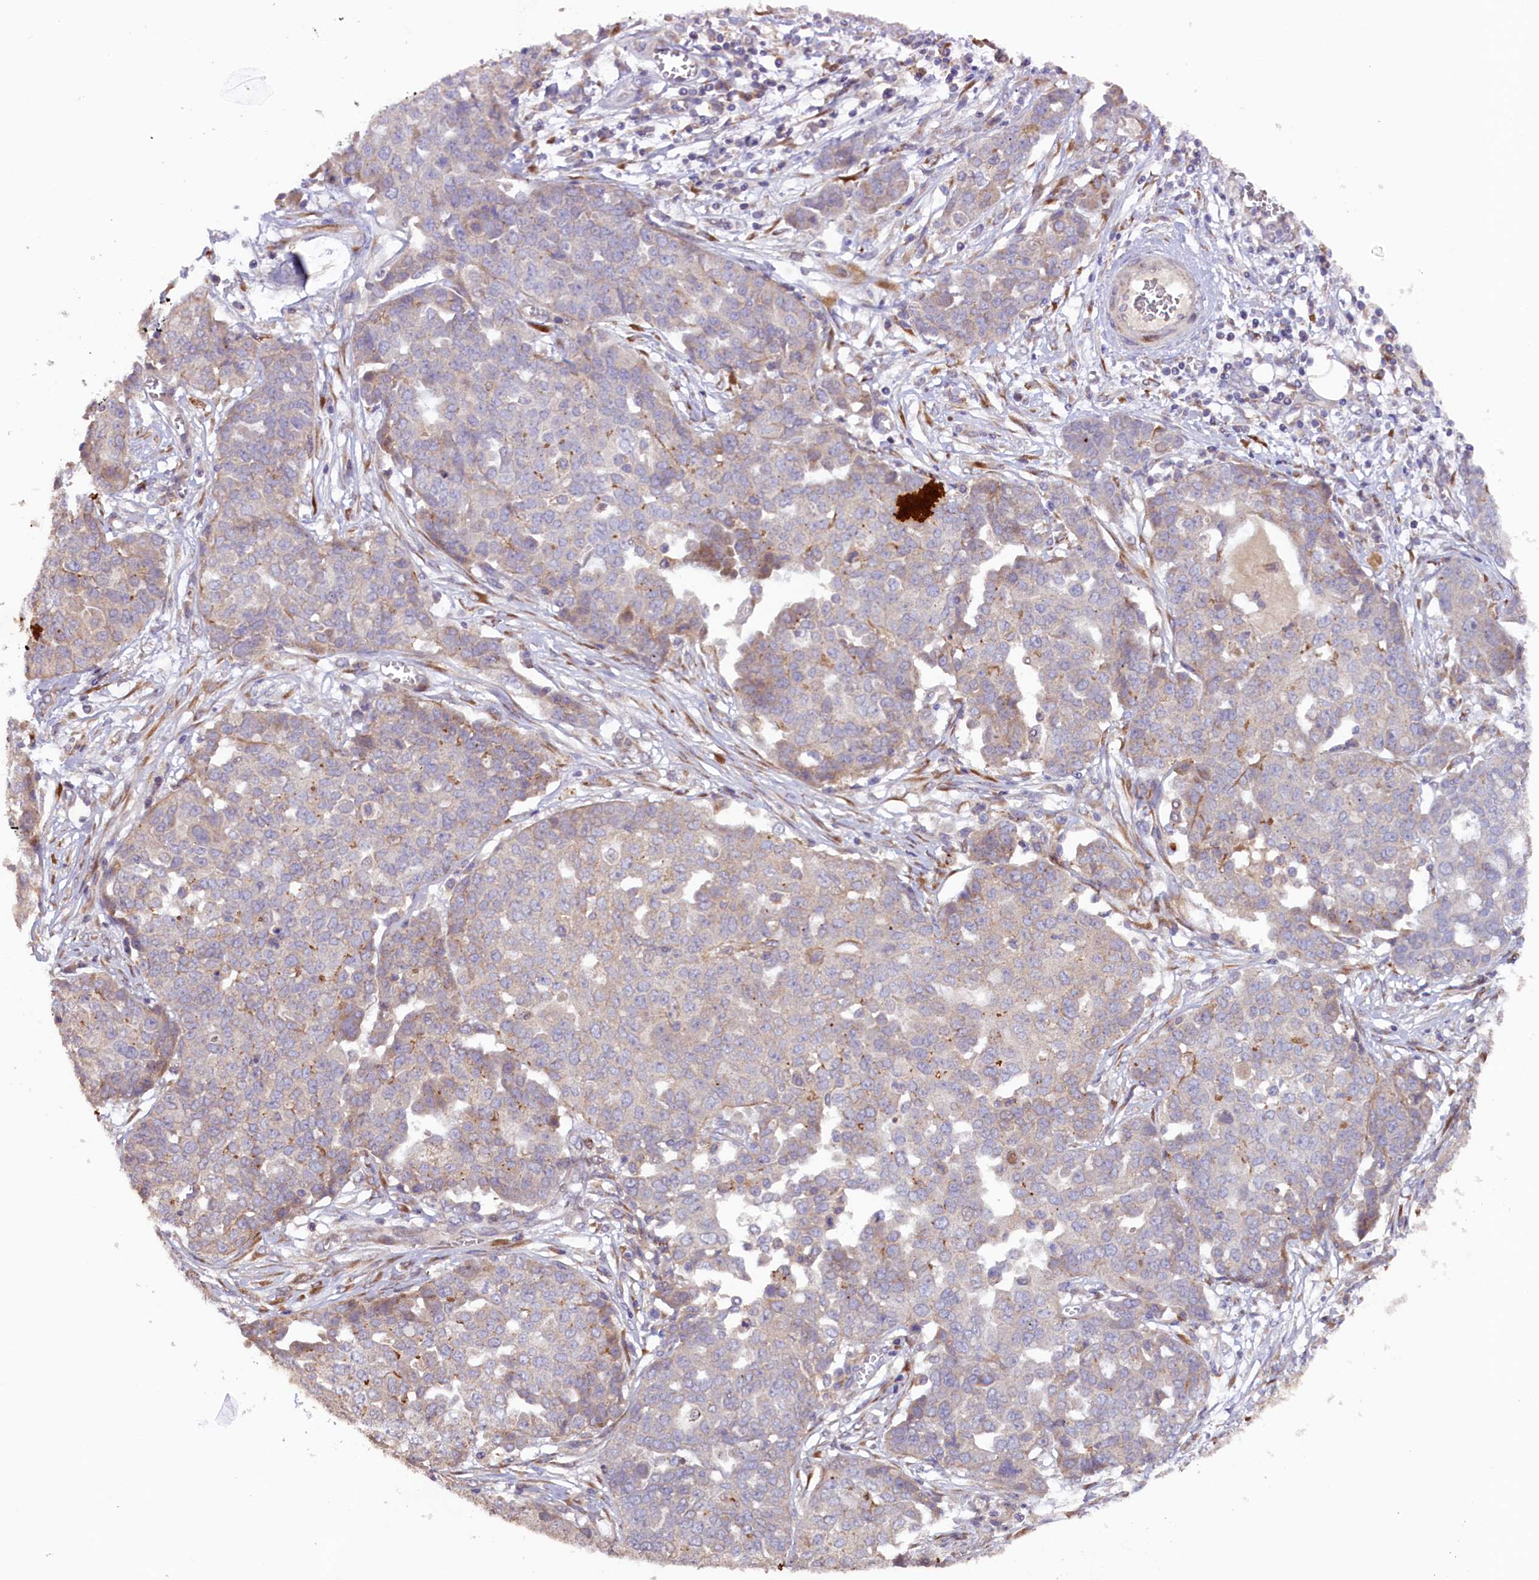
{"staining": {"intensity": "moderate", "quantity": "<25%", "location": "cytoplasmic/membranous"}, "tissue": "ovarian cancer", "cell_type": "Tumor cells", "image_type": "cancer", "snomed": [{"axis": "morphology", "description": "Cystadenocarcinoma, serous, NOS"}, {"axis": "topography", "description": "Soft tissue"}, {"axis": "topography", "description": "Ovary"}], "caption": "Moderate cytoplasmic/membranous protein expression is present in about <25% of tumor cells in ovarian cancer.", "gene": "SSC5D", "patient": {"sex": "female", "age": 57}}